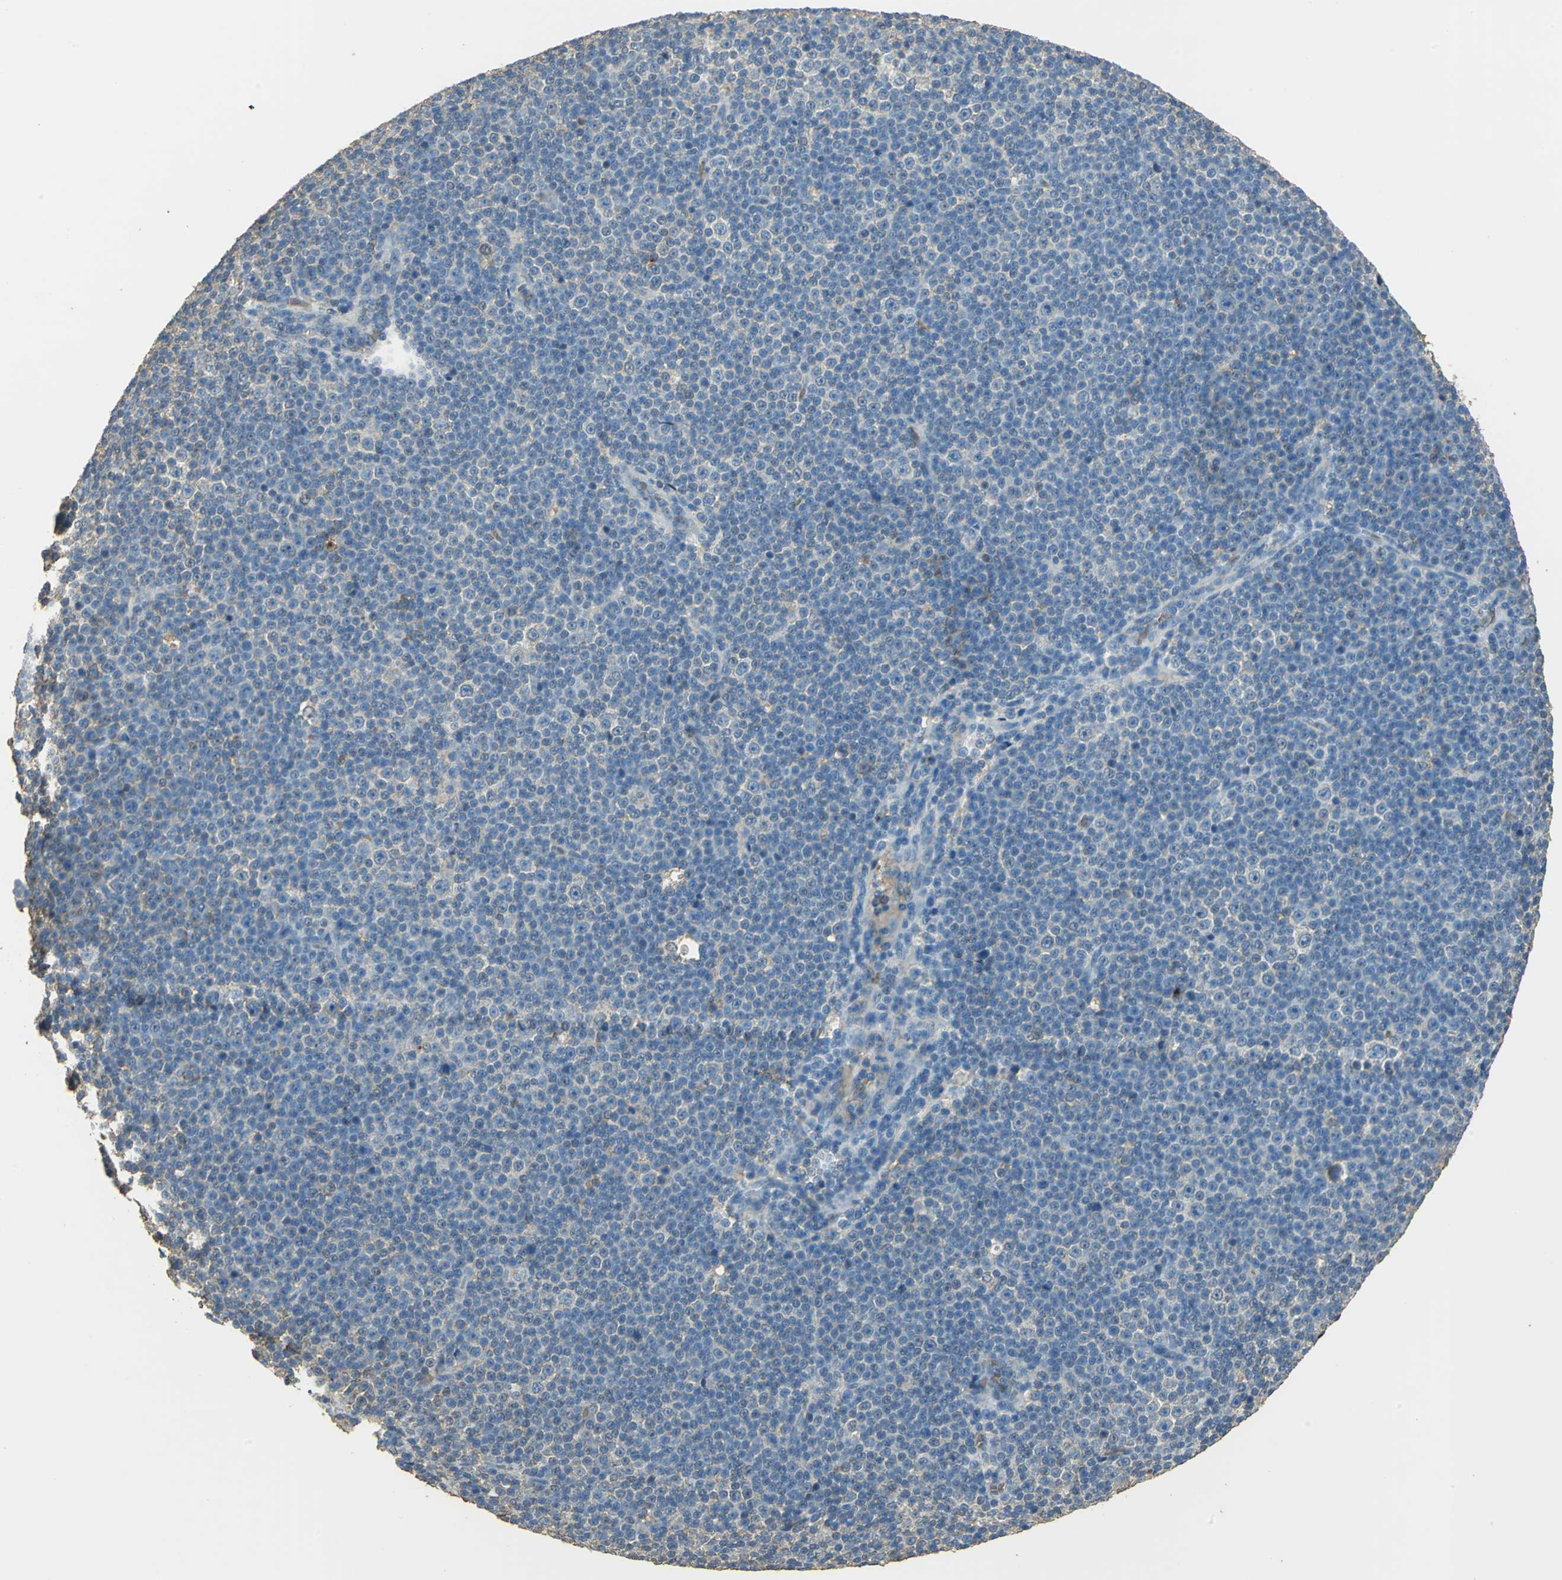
{"staining": {"intensity": "weak", "quantity": "<25%", "location": "cytoplasmic/membranous"}, "tissue": "lymphoma", "cell_type": "Tumor cells", "image_type": "cancer", "snomed": [{"axis": "morphology", "description": "Malignant lymphoma, non-Hodgkin's type, Low grade"}, {"axis": "topography", "description": "Lymph node"}], "caption": "DAB (3,3'-diaminobenzidine) immunohistochemical staining of malignant lymphoma, non-Hodgkin's type (low-grade) demonstrates no significant staining in tumor cells.", "gene": "TRAPPC2", "patient": {"sex": "female", "age": 67}}